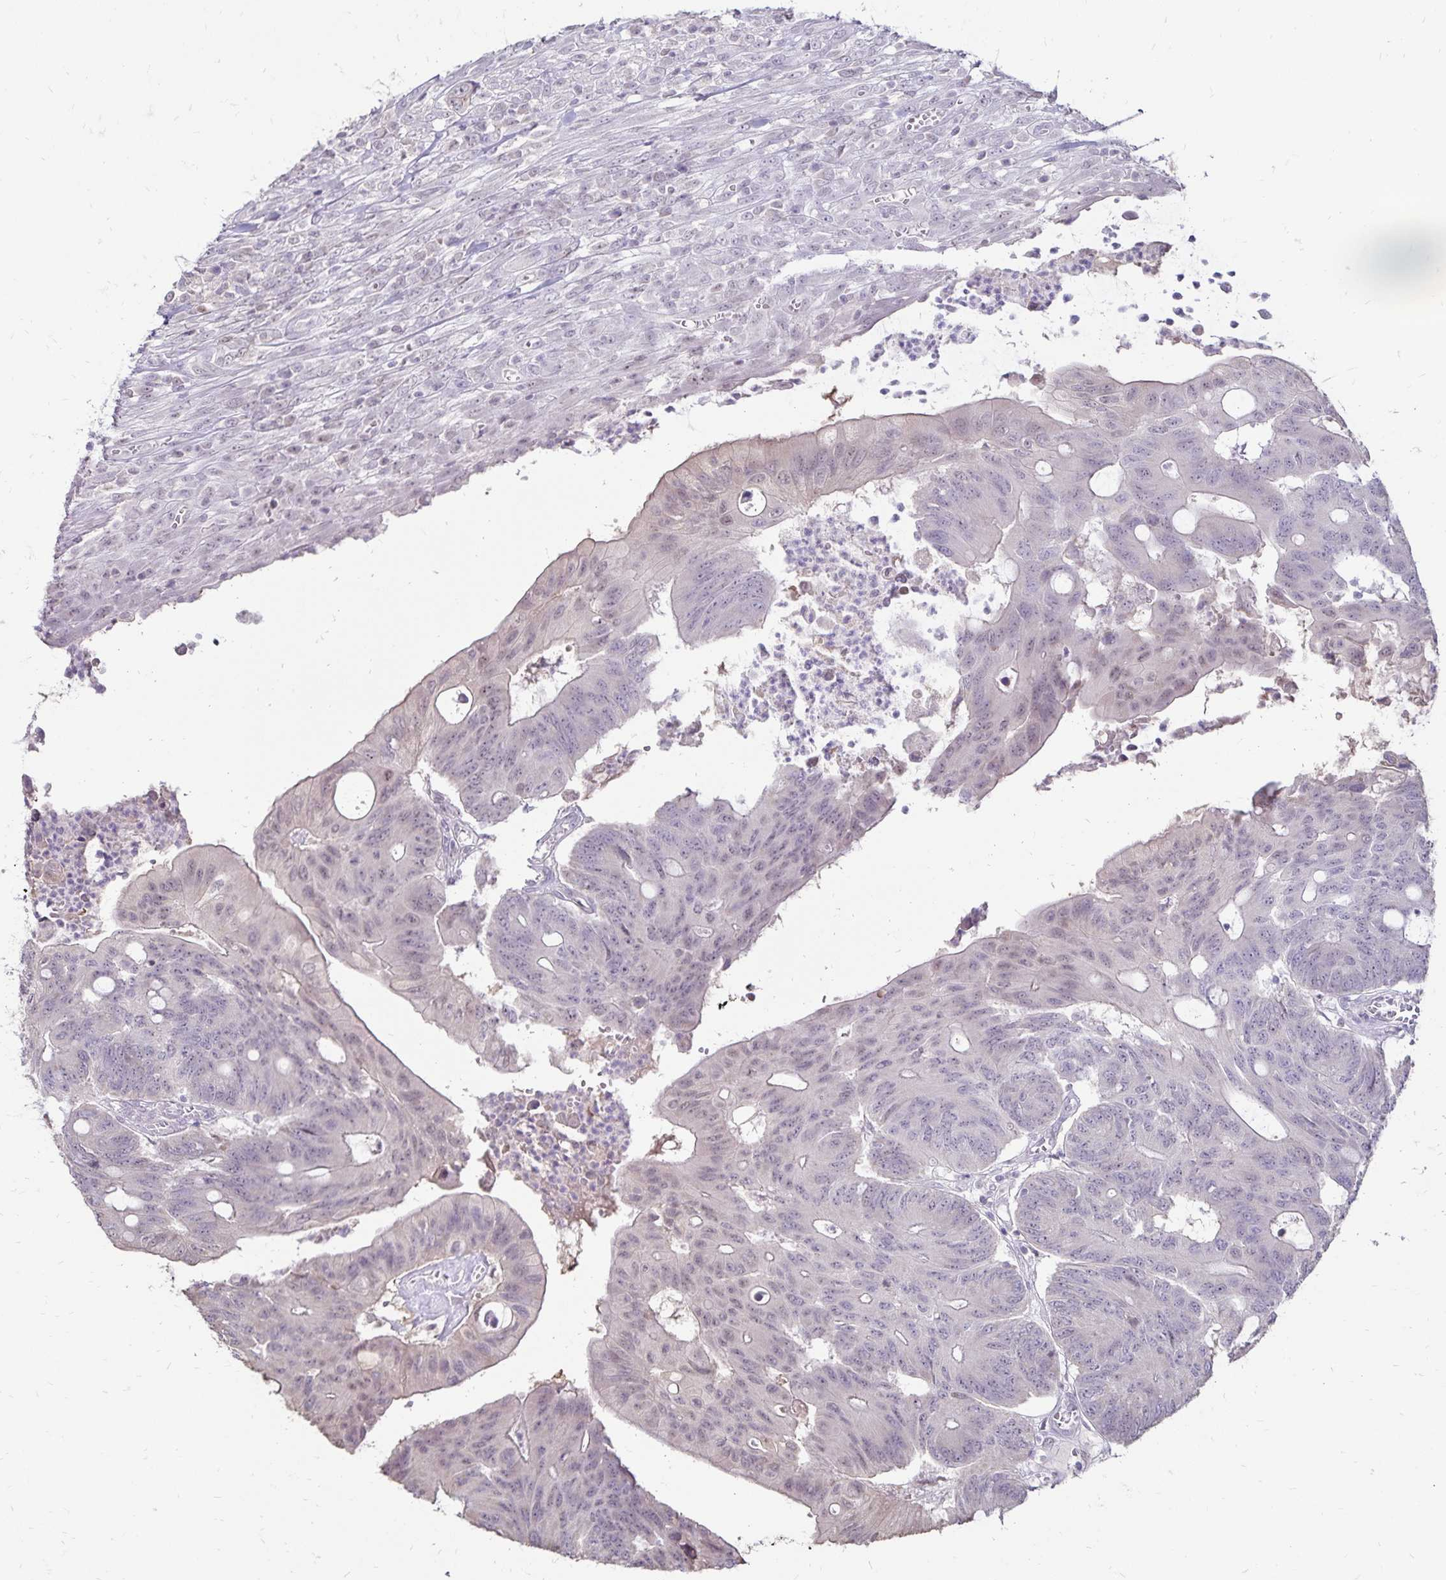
{"staining": {"intensity": "negative", "quantity": "none", "location": "none"}, "tissue": "colorectal cancer", "cell_type": "Tumor cells", "image_type": "cancer", "snomed": [{"axis": "morphology", "description": "Adenocarcinoma, NOS"}, {"axis": "topography", "description": "Colon"}], "caption": "A high-resolution histopathology image shows immunohistochemistry (IHC) staining of colorectal adenocarcinoma, which reveals no significant expression in tumor cells.", "gene": "POLB", "patient": {"sex": "male", "age": 65}}